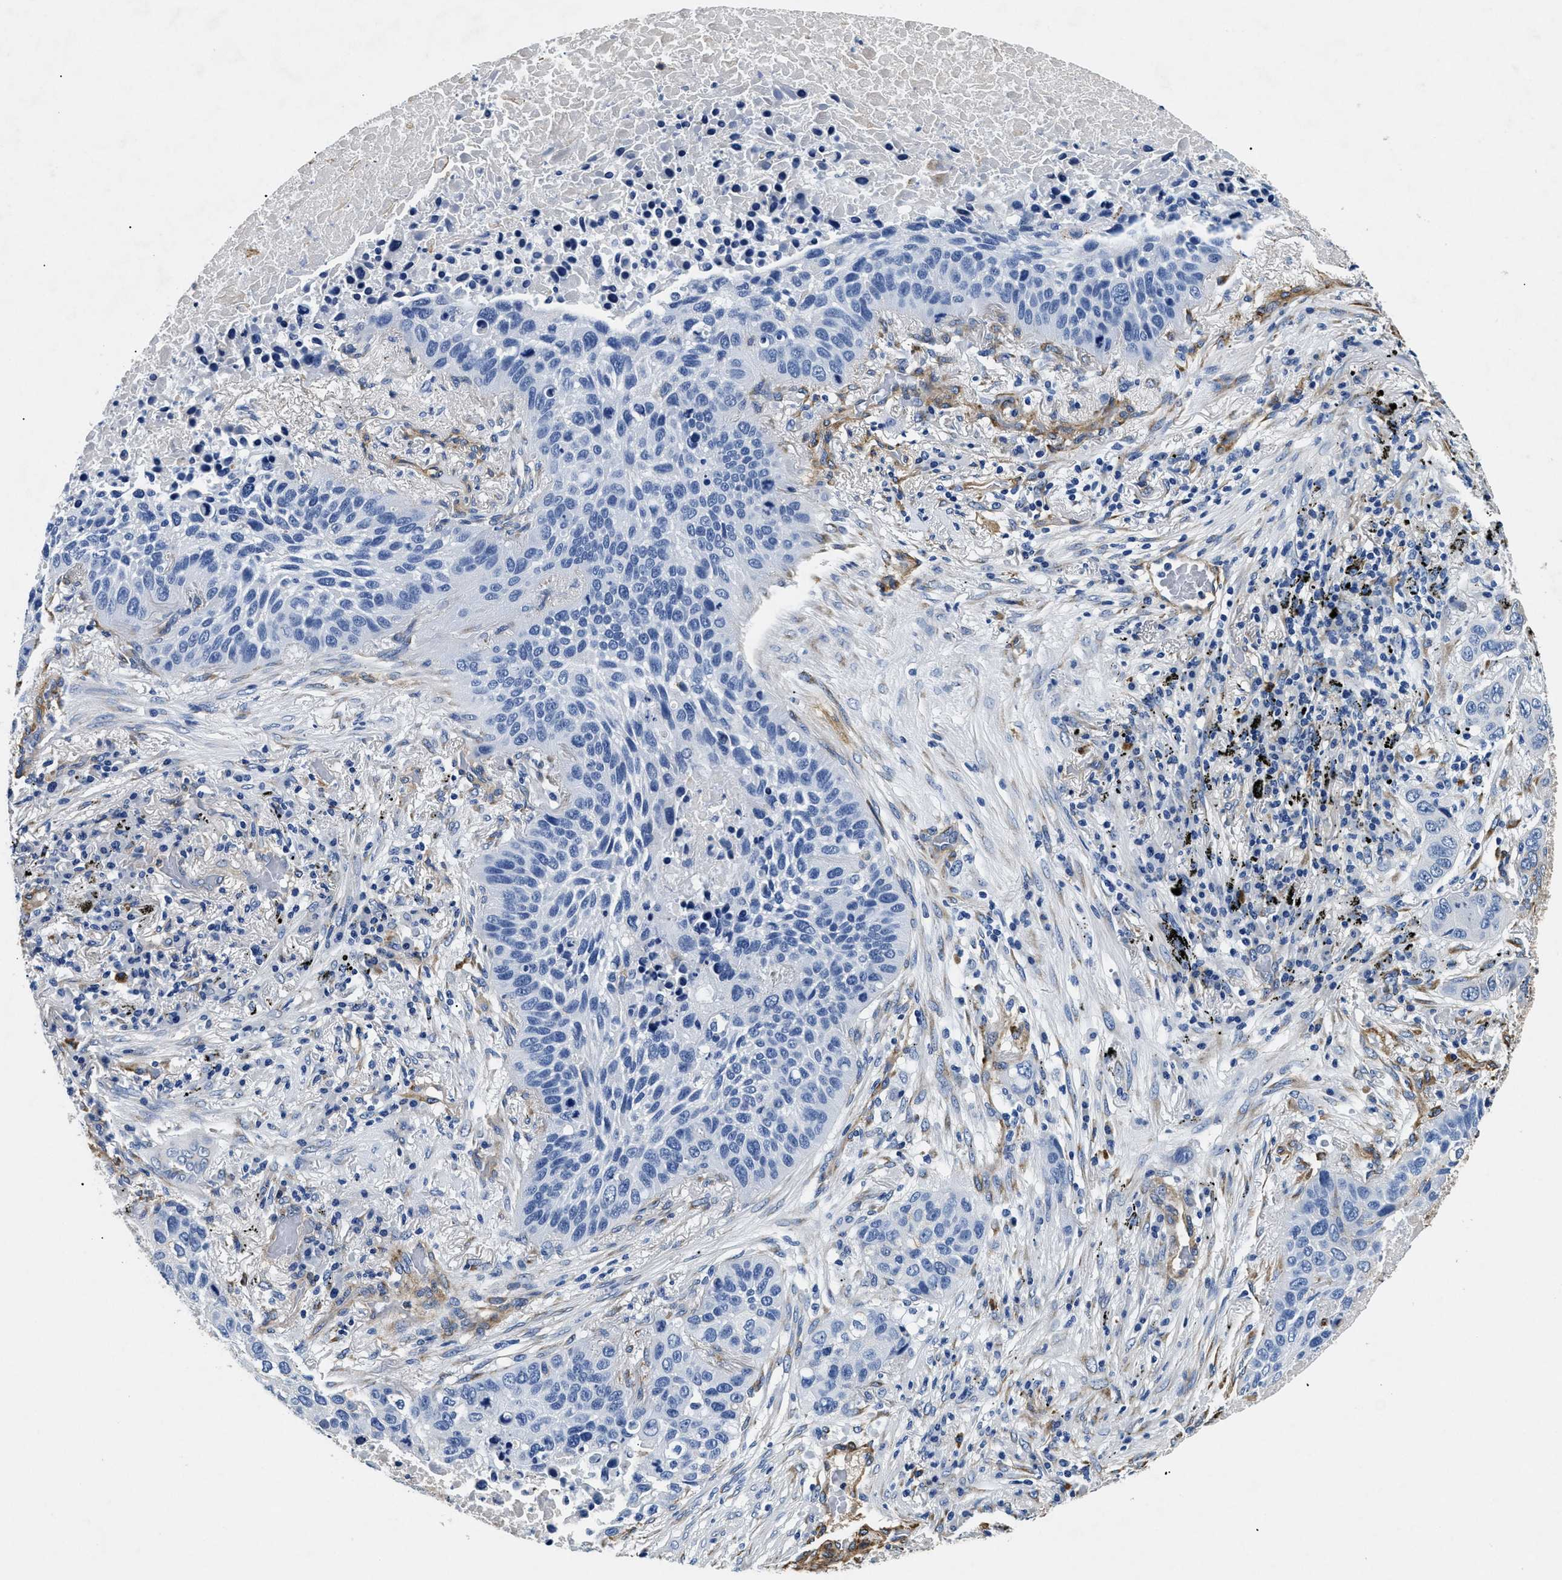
{"staining": {"intensity": "negative", "quantity": "none", "location": "none"}, "tissue": "lung cancer", "cell_type": "Tumor cells", "image_type": "cancer", "snomed": [{"axis": "morphology", "description": "Squamous cell carcinoma, NOS"}, {"axis": "topography", "description": "Lung"}], "caption": "The IHC micrograph has no significant staining in tumor cells of lung squamous cell carcinoma tissue.", "gene": "LAMA3", "patient": {"sex": "male", "age": 57}}